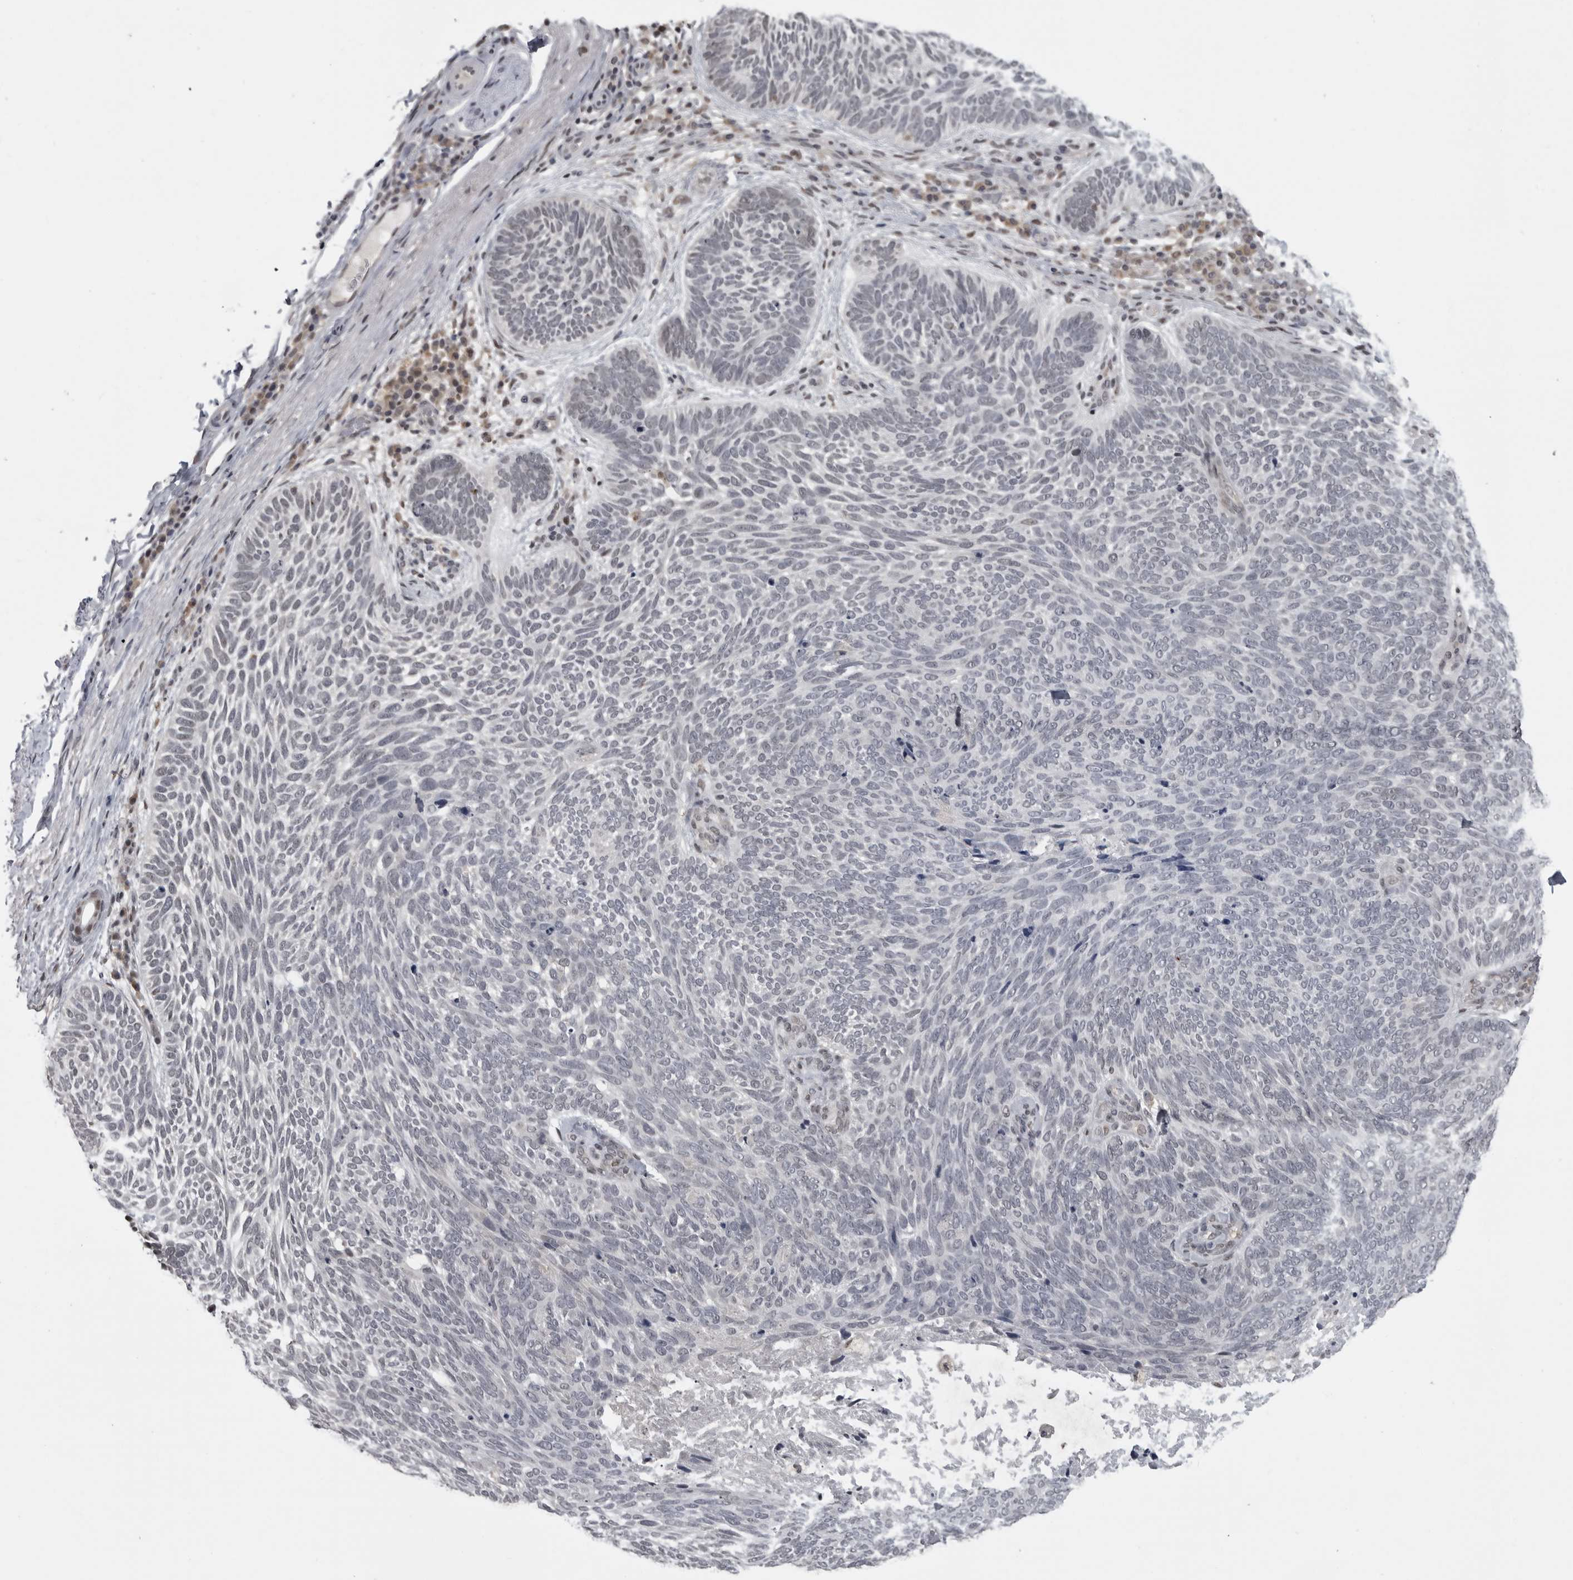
{"staining": {"intensity": "negative", "quantity": "none", "location": "none"}, "tissue": "skin cancer", "cell_type": "Tumor cells", "image_type": "cancer", "snomed": [{"axis": "morphology", "description": "Basal cell carcinoma"}, {"axis": "topography", "description": "Skin"}], "caption": "Skin basal cell carcinoma was stained to show a protein in brown. There is no significant staining in tumor cells.", "gene": "C8orf58", "patient": {"sex": "female", "age": 85}}